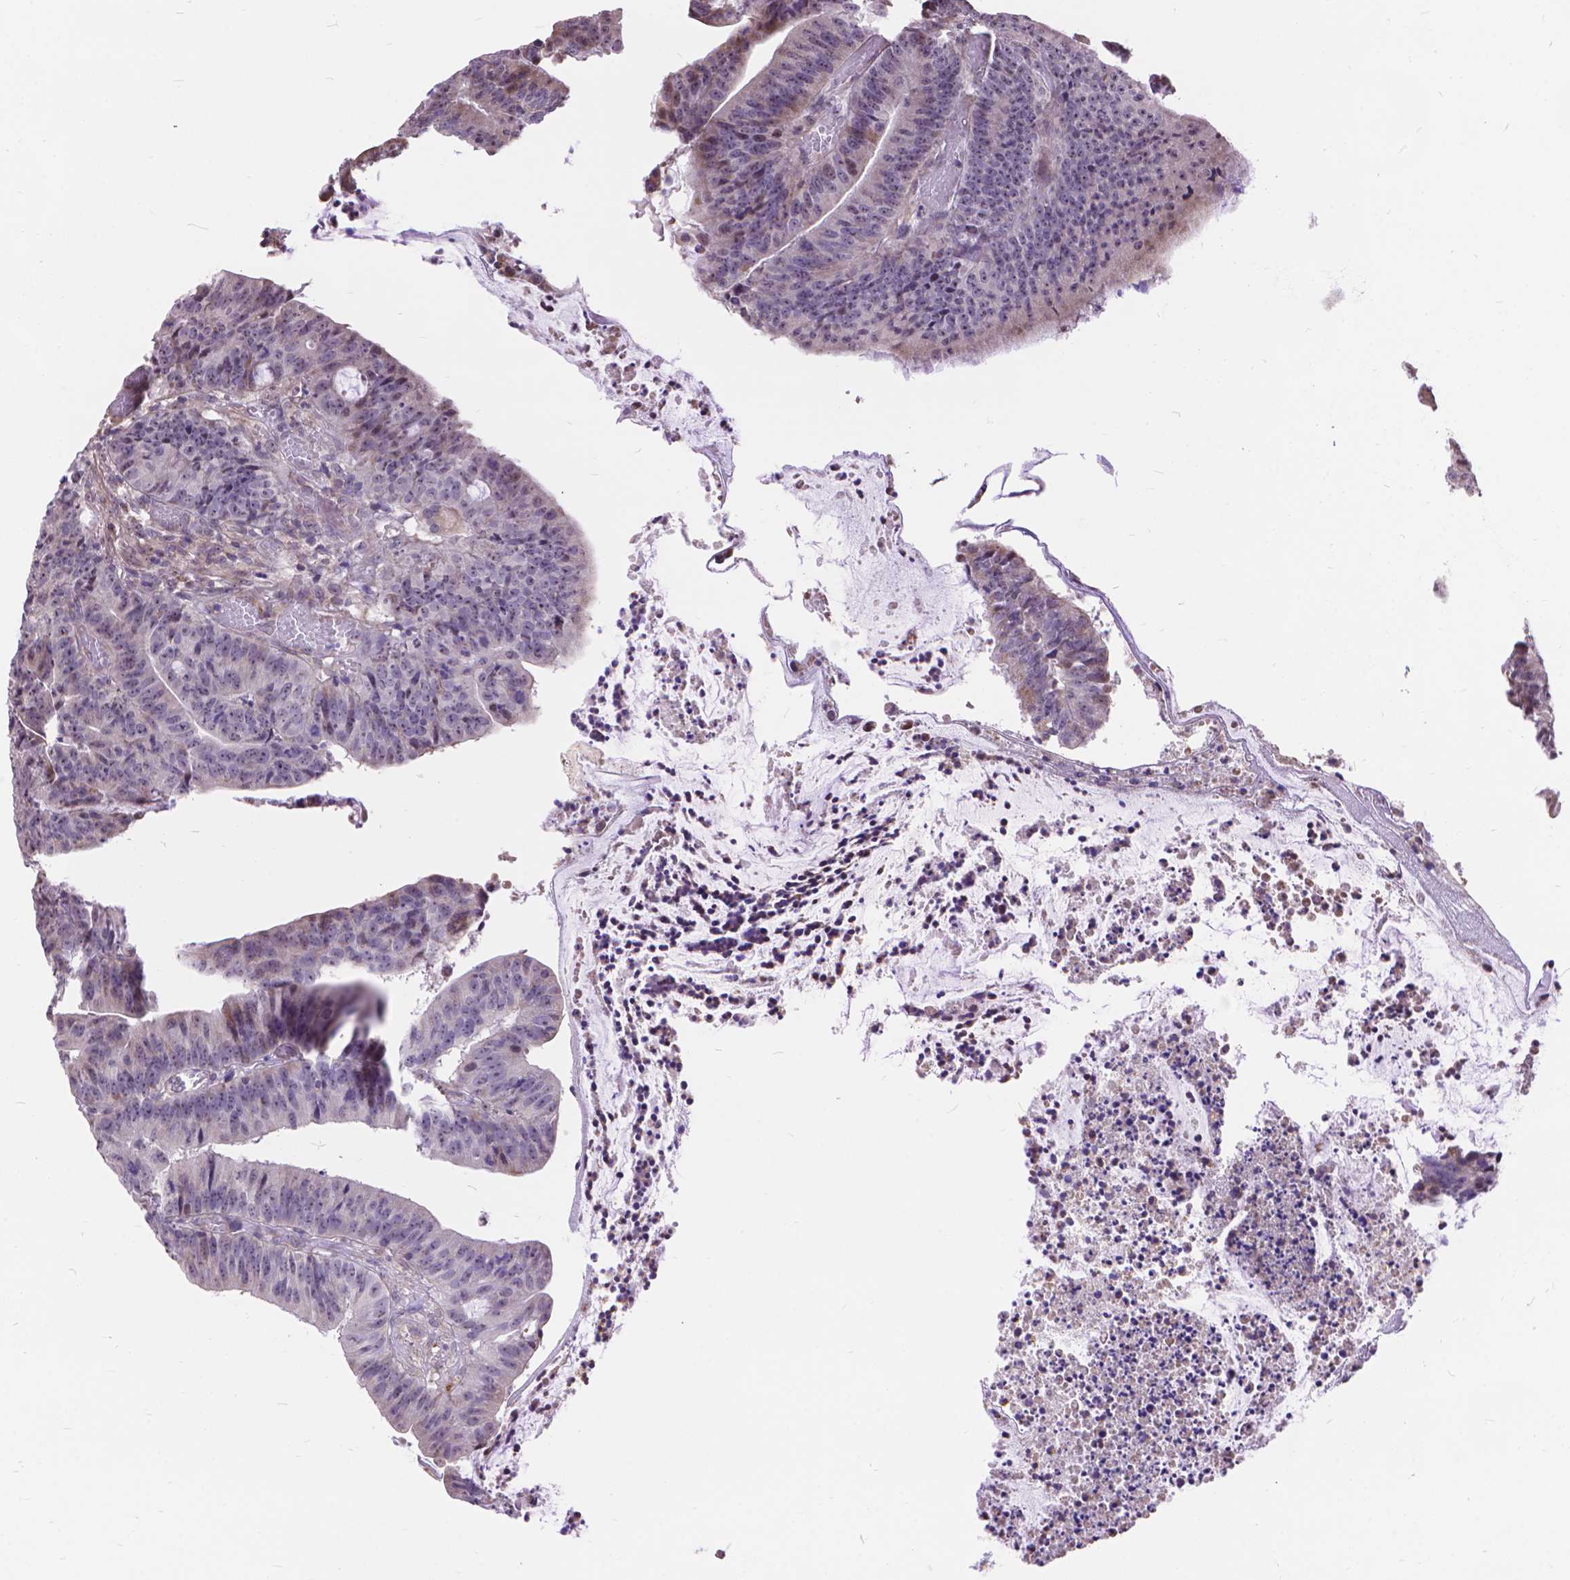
{"staining": {"intensity": "weak", "quantity": "25%-75%", "location": "nuclear"}, "tissue": "colorectal cancer", "cell_type": "Tumor cells", "image_type": "cancer", "snomed": [{"axis": "morphology", "description": "Adenocarcinoma, NOS"}, {"axis": "topography", "description": "Colon"}], "caption": "A histopathology image of adenocarcinoma (colorectal) stained for a protein displays weak nuclear brown staining in tumor cells.", "gene": "TMEM135", "patient": {"sex": "female", "age": 78}}